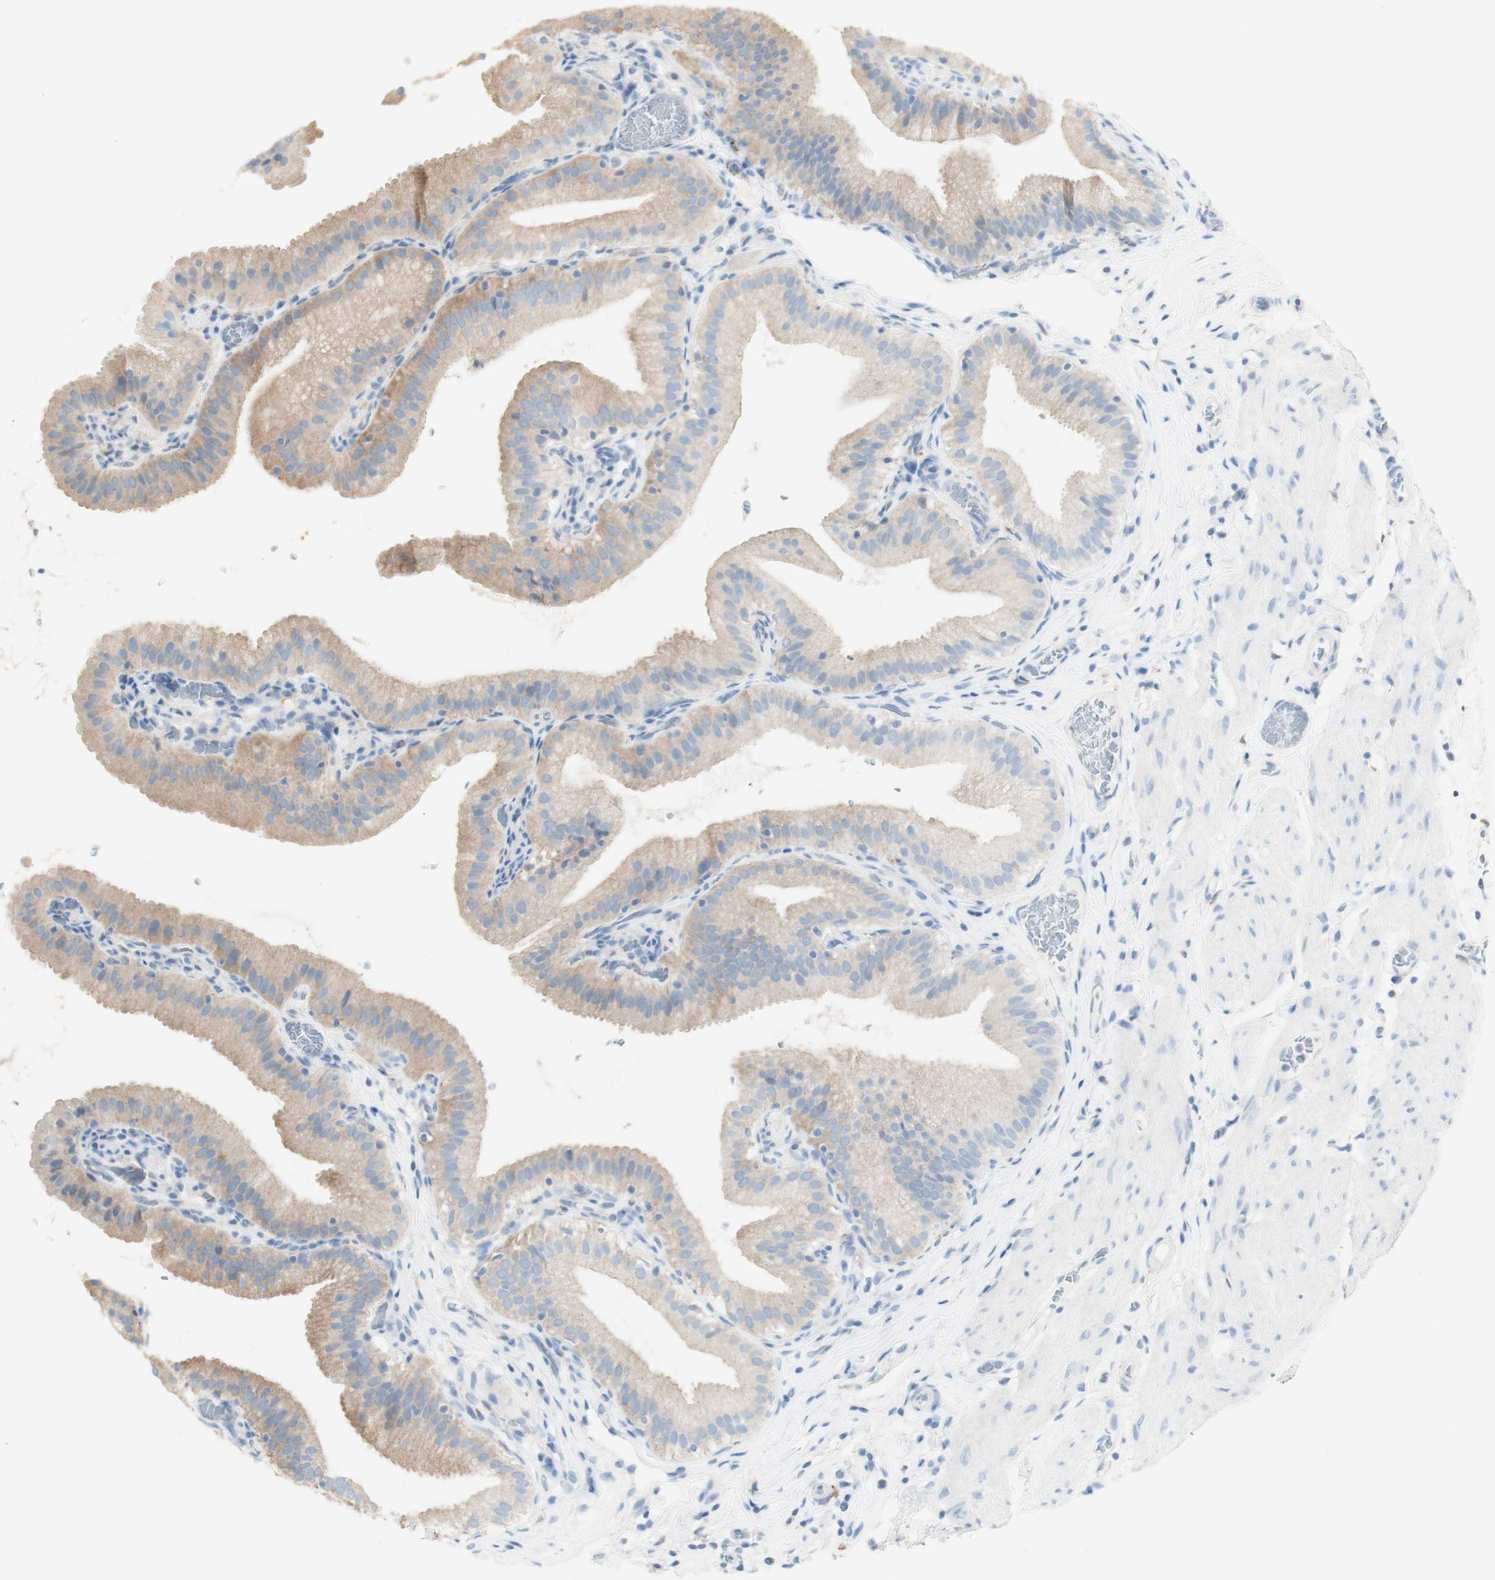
{"staining": {"intensity": "weak", "quantity": "<25%", "location": "cytoplasmic/membranous"}, "tissue": "gallbladder", "cell_type": "Glandular cells", "image_type": "normal", "snomed": [{"axis": "morphology", "description": "Normal tissue, NOS"}, {"axis": "topography", "description": "Gallbladder"}], "caption": "Protein analysis of normal gallbladder exhibits no significant staining in glandular cells. (Stains: DAB immunohistochemistry with hematoxylin counter stain, Microscopy: brightfield microscopy at high magnification).", "gene": "ART3", "patient": {"sex": "male", "age": 54}}